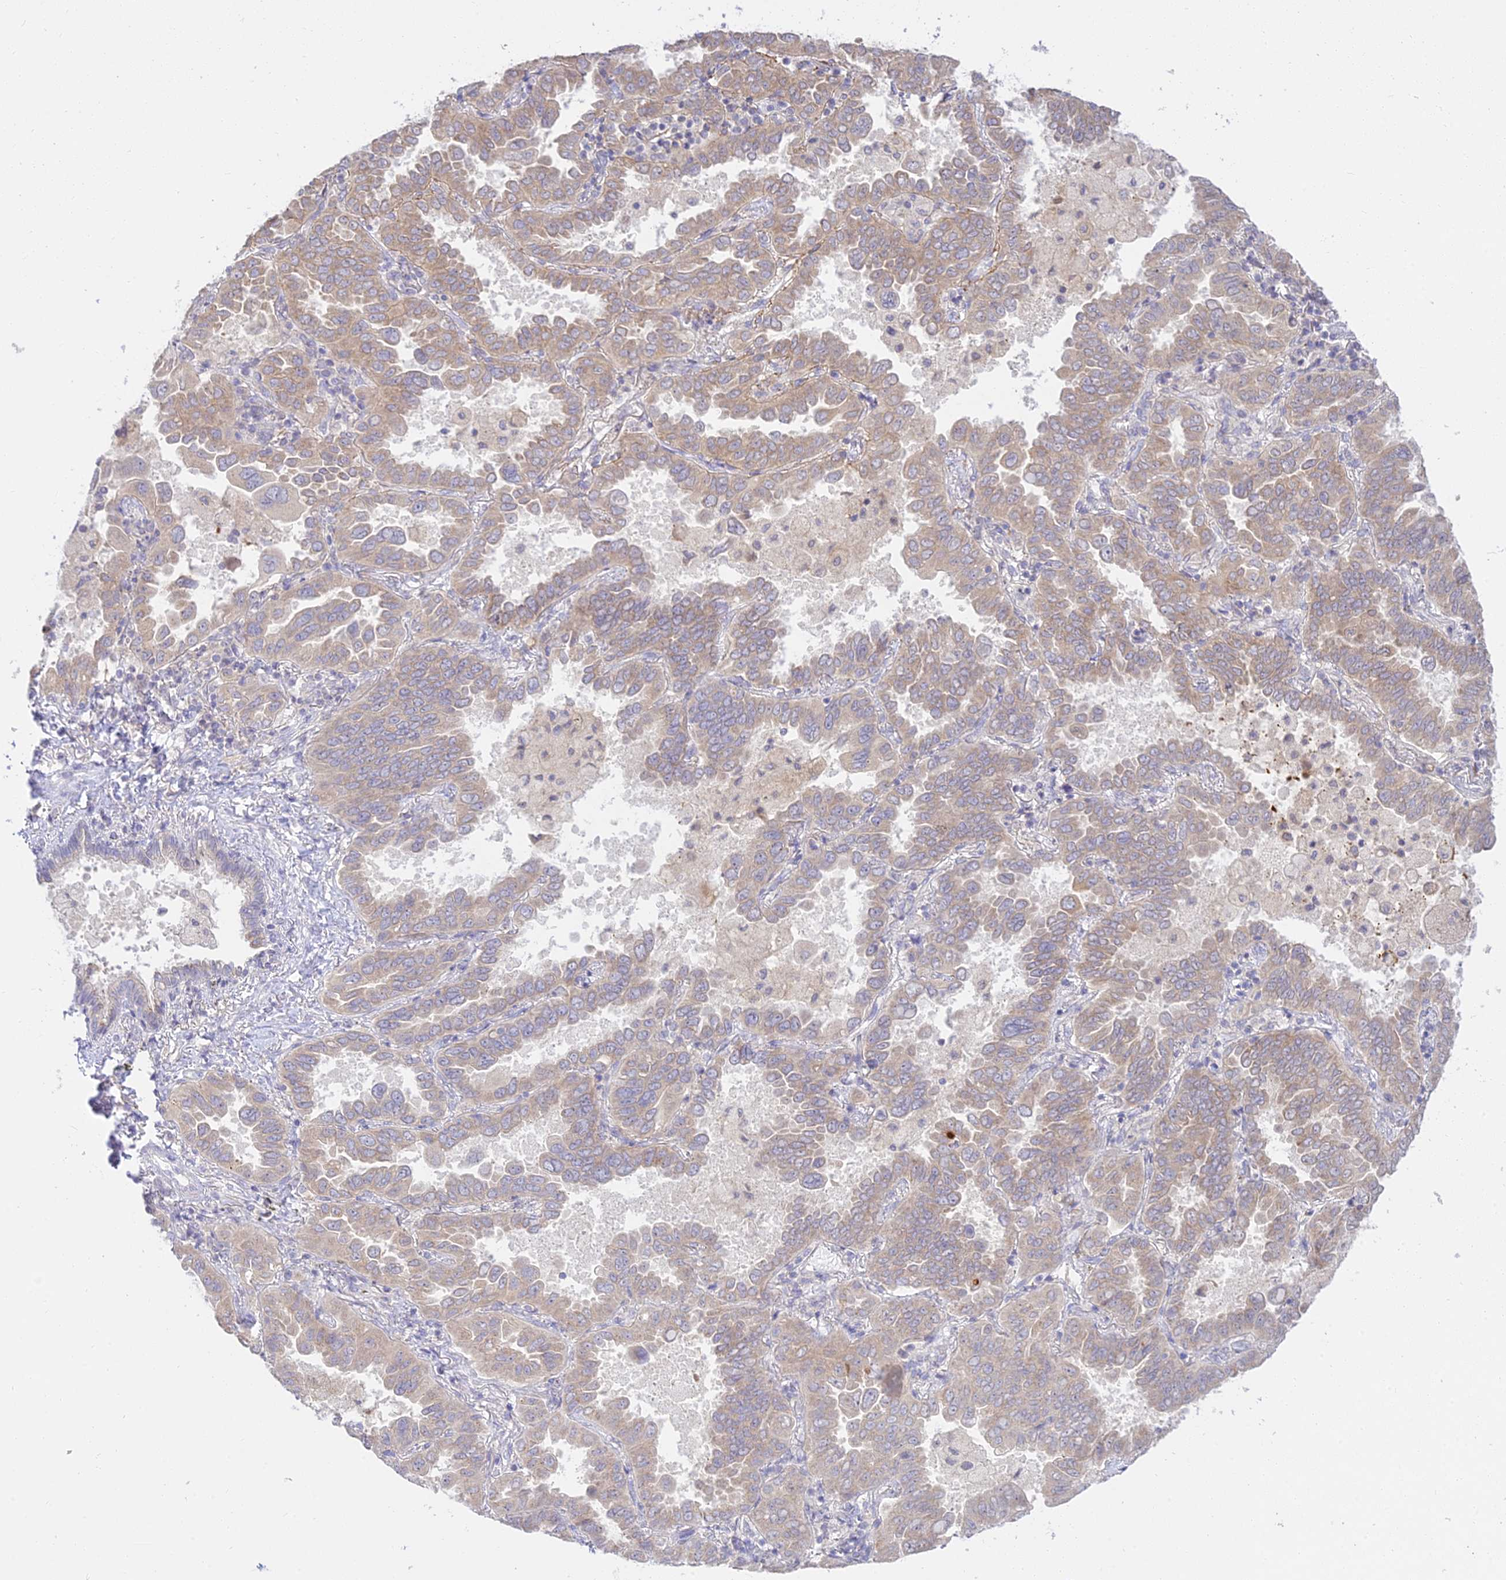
{"staining": {"intensity": "weak", "quantity": ">75%", "location": "cytoplasmic/membranous"}, "tissue": "lung cancer", "cell_type": "Tumor cells", "image_type": "cancer", "snomed": [{"axis": "morphology", "description": "Adenocarcinoma, NOS"}, {"axis": "topography", "description": "Lung"}], "caption": "Weak cytoplasmic/membranous staining is identified in approximately >75% of tumor cells in adenocarcinoma (lung). The protein is stained brown, and the nuclei are stained in blue (DAB IHC with brightfield microscopy, high magnification).", "gene": "TMEM40", "patient": {"sex": "male", "age": 64}}